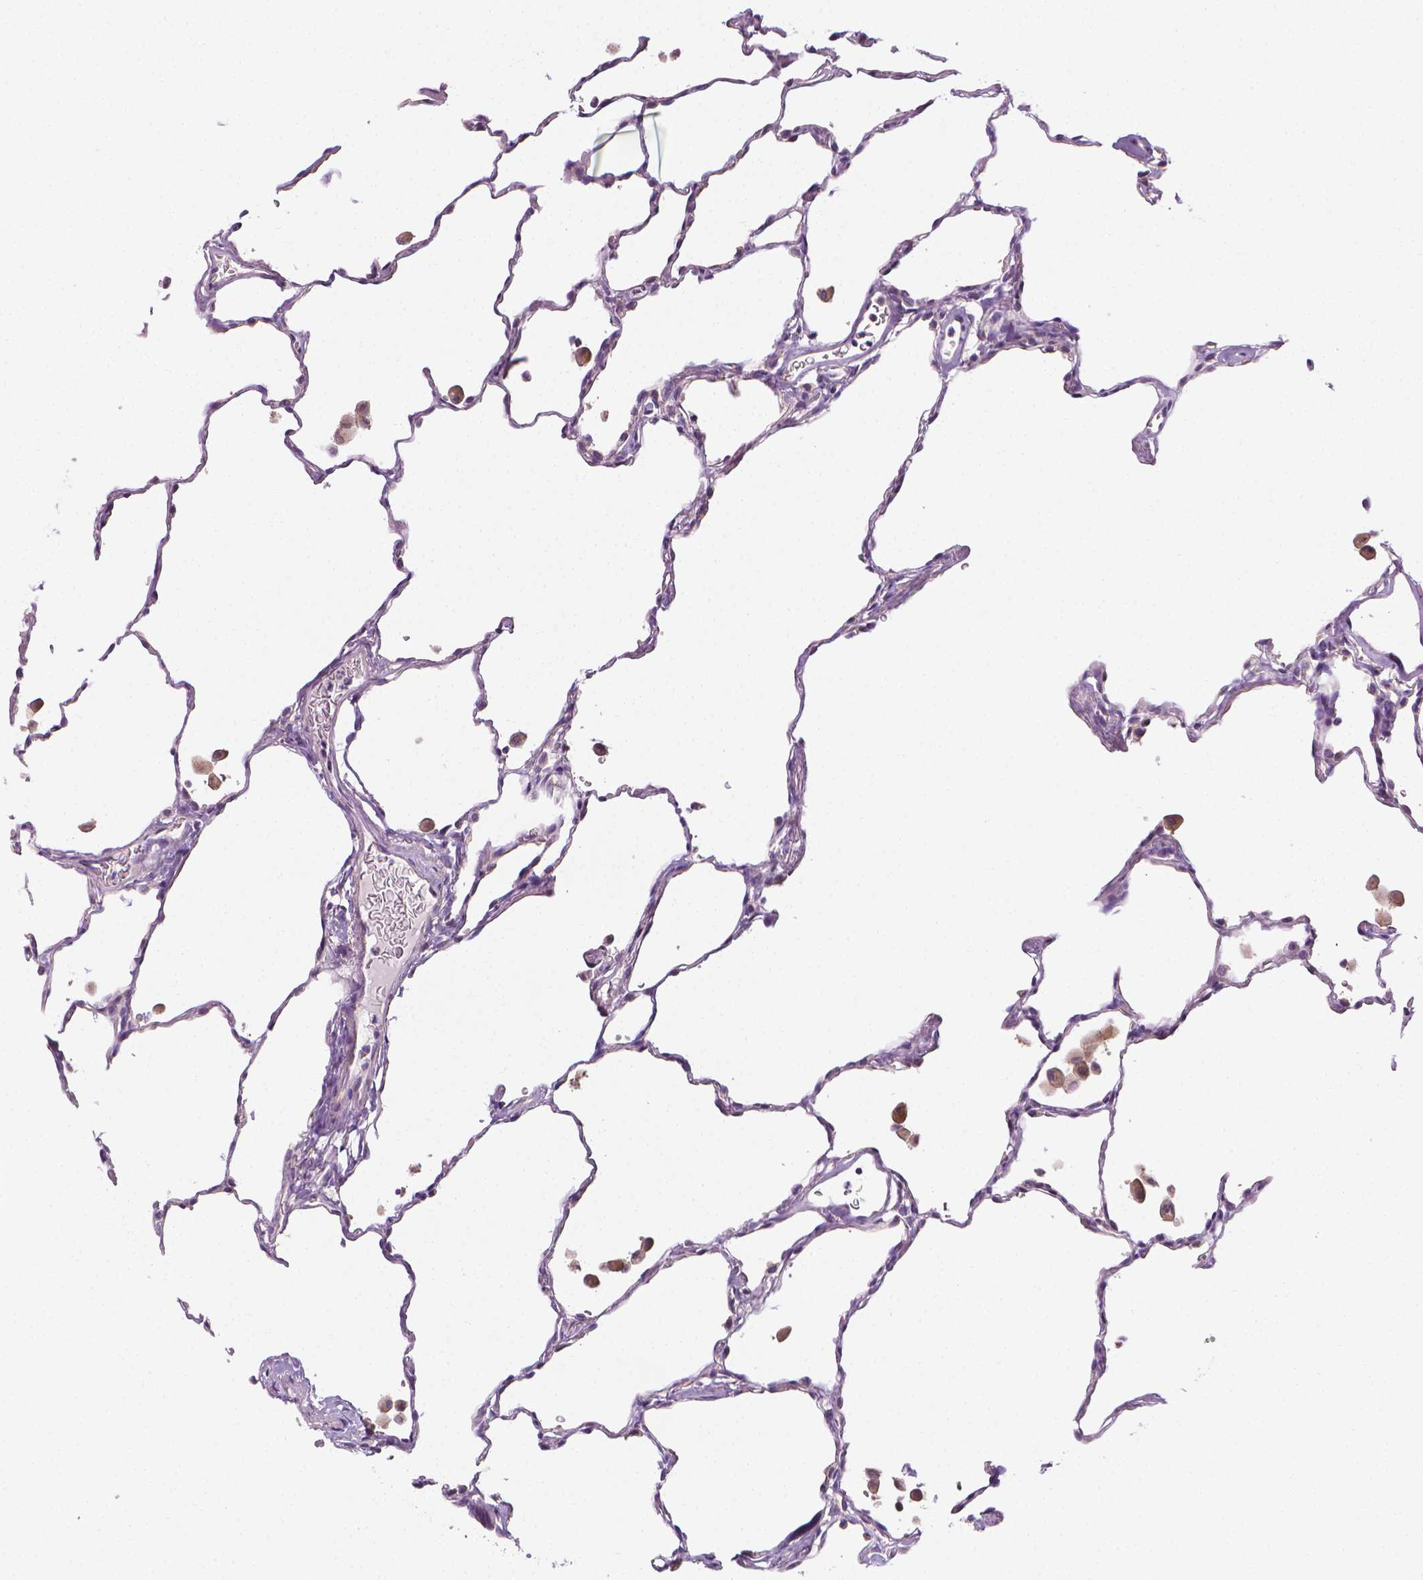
{"staining": {"intensity": "negative", "quantity": "none", "location": "none"}, "tissue": "lung", "cell_type": "Alveolar cells", "image_type": "normal", "snomed": [{"axis": "morphology", "description": "Normal tissue, NOS"}, {"axis": "topography", "description": "Lung"}], "caption": "Immunohistochemical staining of unremarkable human lung exhibits no significant expression in alveolar cells.", "gene": "MCOLN3", "patient": {"sex": "female", "age": 47}}